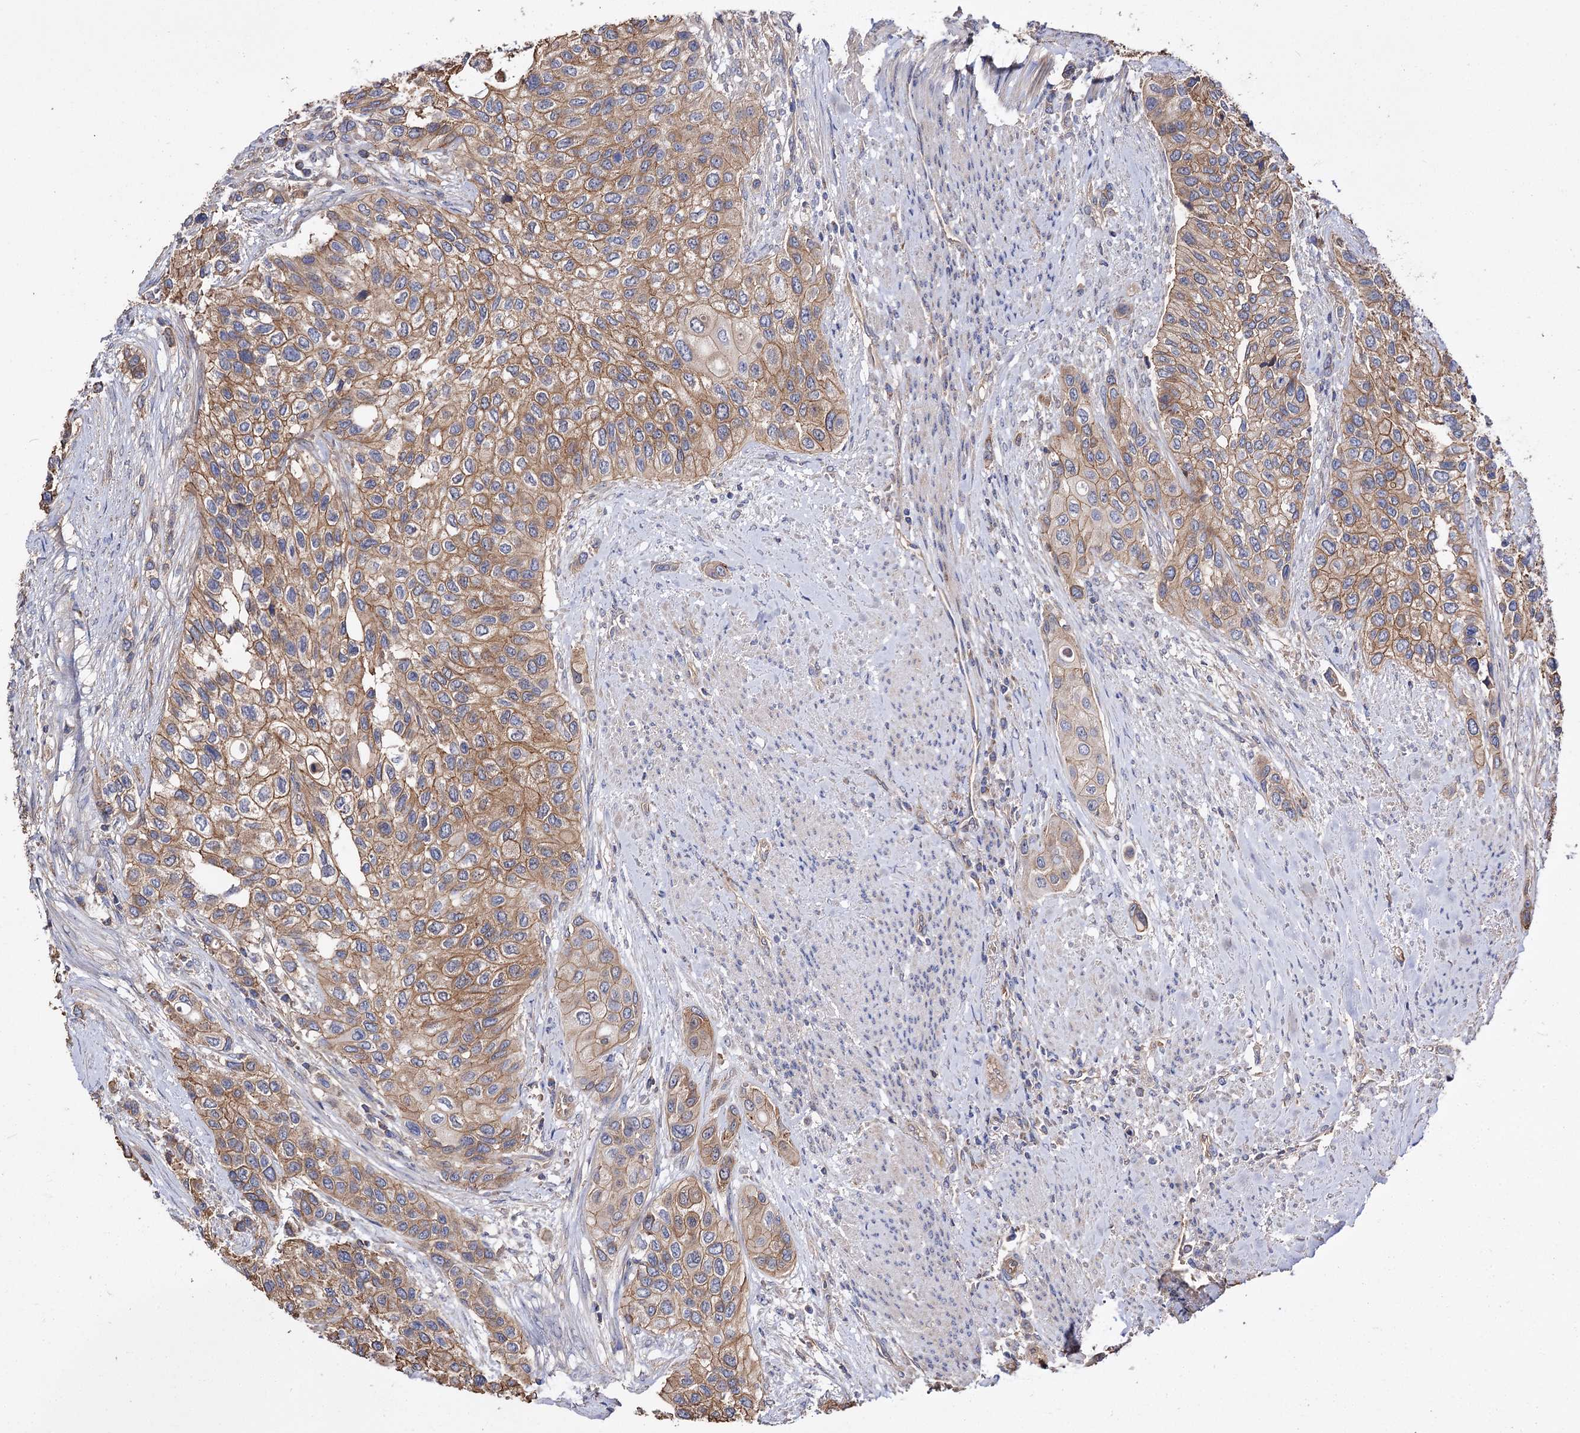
{"staining": {"intensity": "moderate", "quantity": ">75%", "location": "cytoplasmic/membranous"}, "tissue": "urothelial cancer", "cell_type": "Tumor cells", "image_type": "cancer", "snomed": [{"axis": "morphology", "description": "Normal tissue, NOS"}, {"axis": "morphology", "description": "Urothelial carcinoma, High grade"}, {"axis": "topography", "description": "Vascular tissue"}, {"axis": "topography", "description": "Urinary bladder"}], "caption": "DAB (3,3'-diaminobenzidine) immunohistochemical staining of urothelial cancer reveals moderate cytoplasmic/membranous protein expression in approximately >75% of tumor cells.", "gene": "IDI1", "patient": {"sex": "female", "age": 56}}